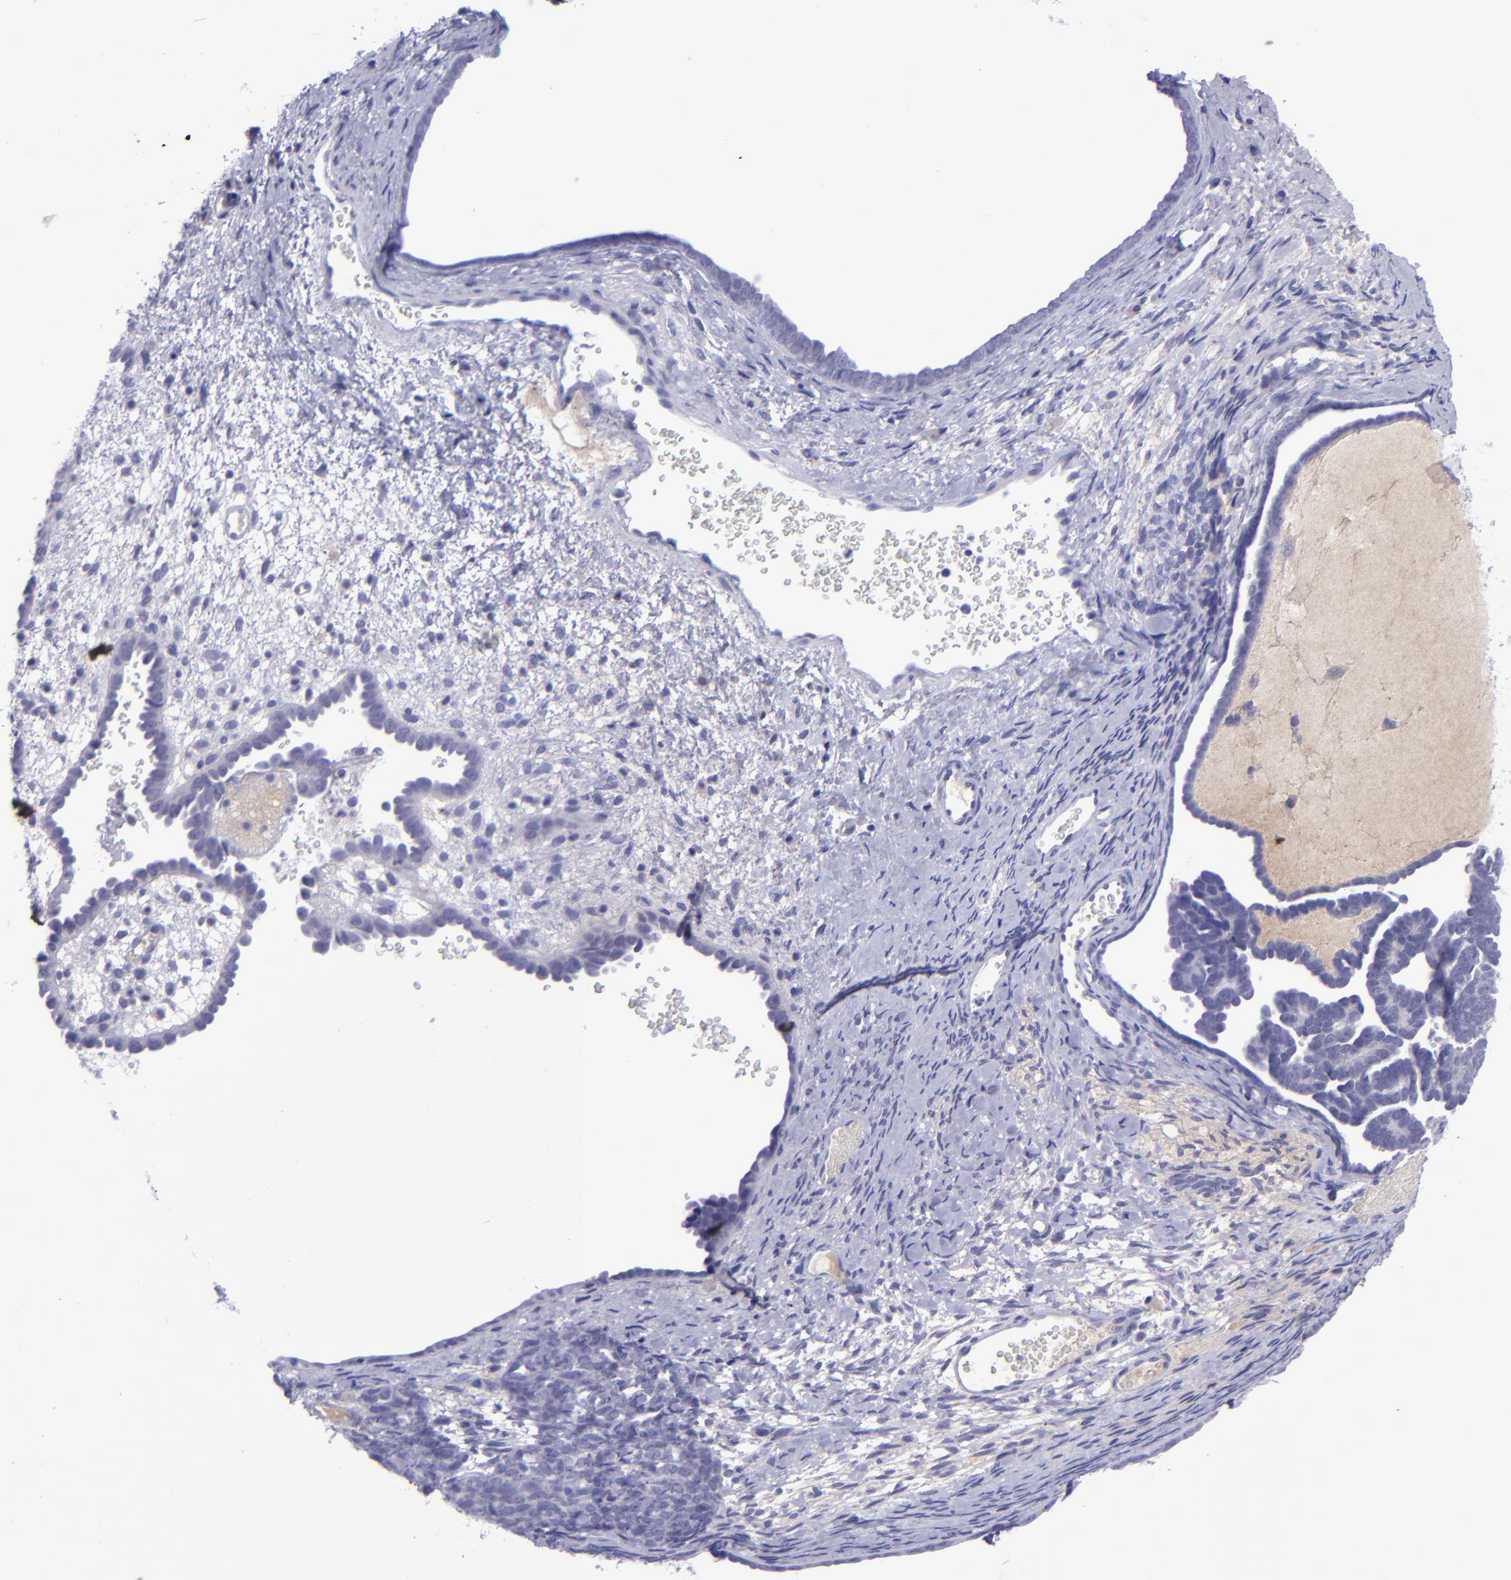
{"staining": {"intensity": "negative", "quantity": "none", "location": "none"}, "tissue": "endometrial cancer", "cell_type": "Tumor cells", "image_type": "cancer", "snomed": [{"axis": "morphology", "description": "Neoplasm, malignant, NOS"}, {"axis": "topography", "description": "Endometrium"}], "caption": "Micrograph shows no significant protein positivity in tumor cells of endometrial neoplasm (malignant). (DAB immunohistochemistry (IHC), high magnification).", "gene": "POU2F2", "patient": {"sex": "female", "age": 74}}